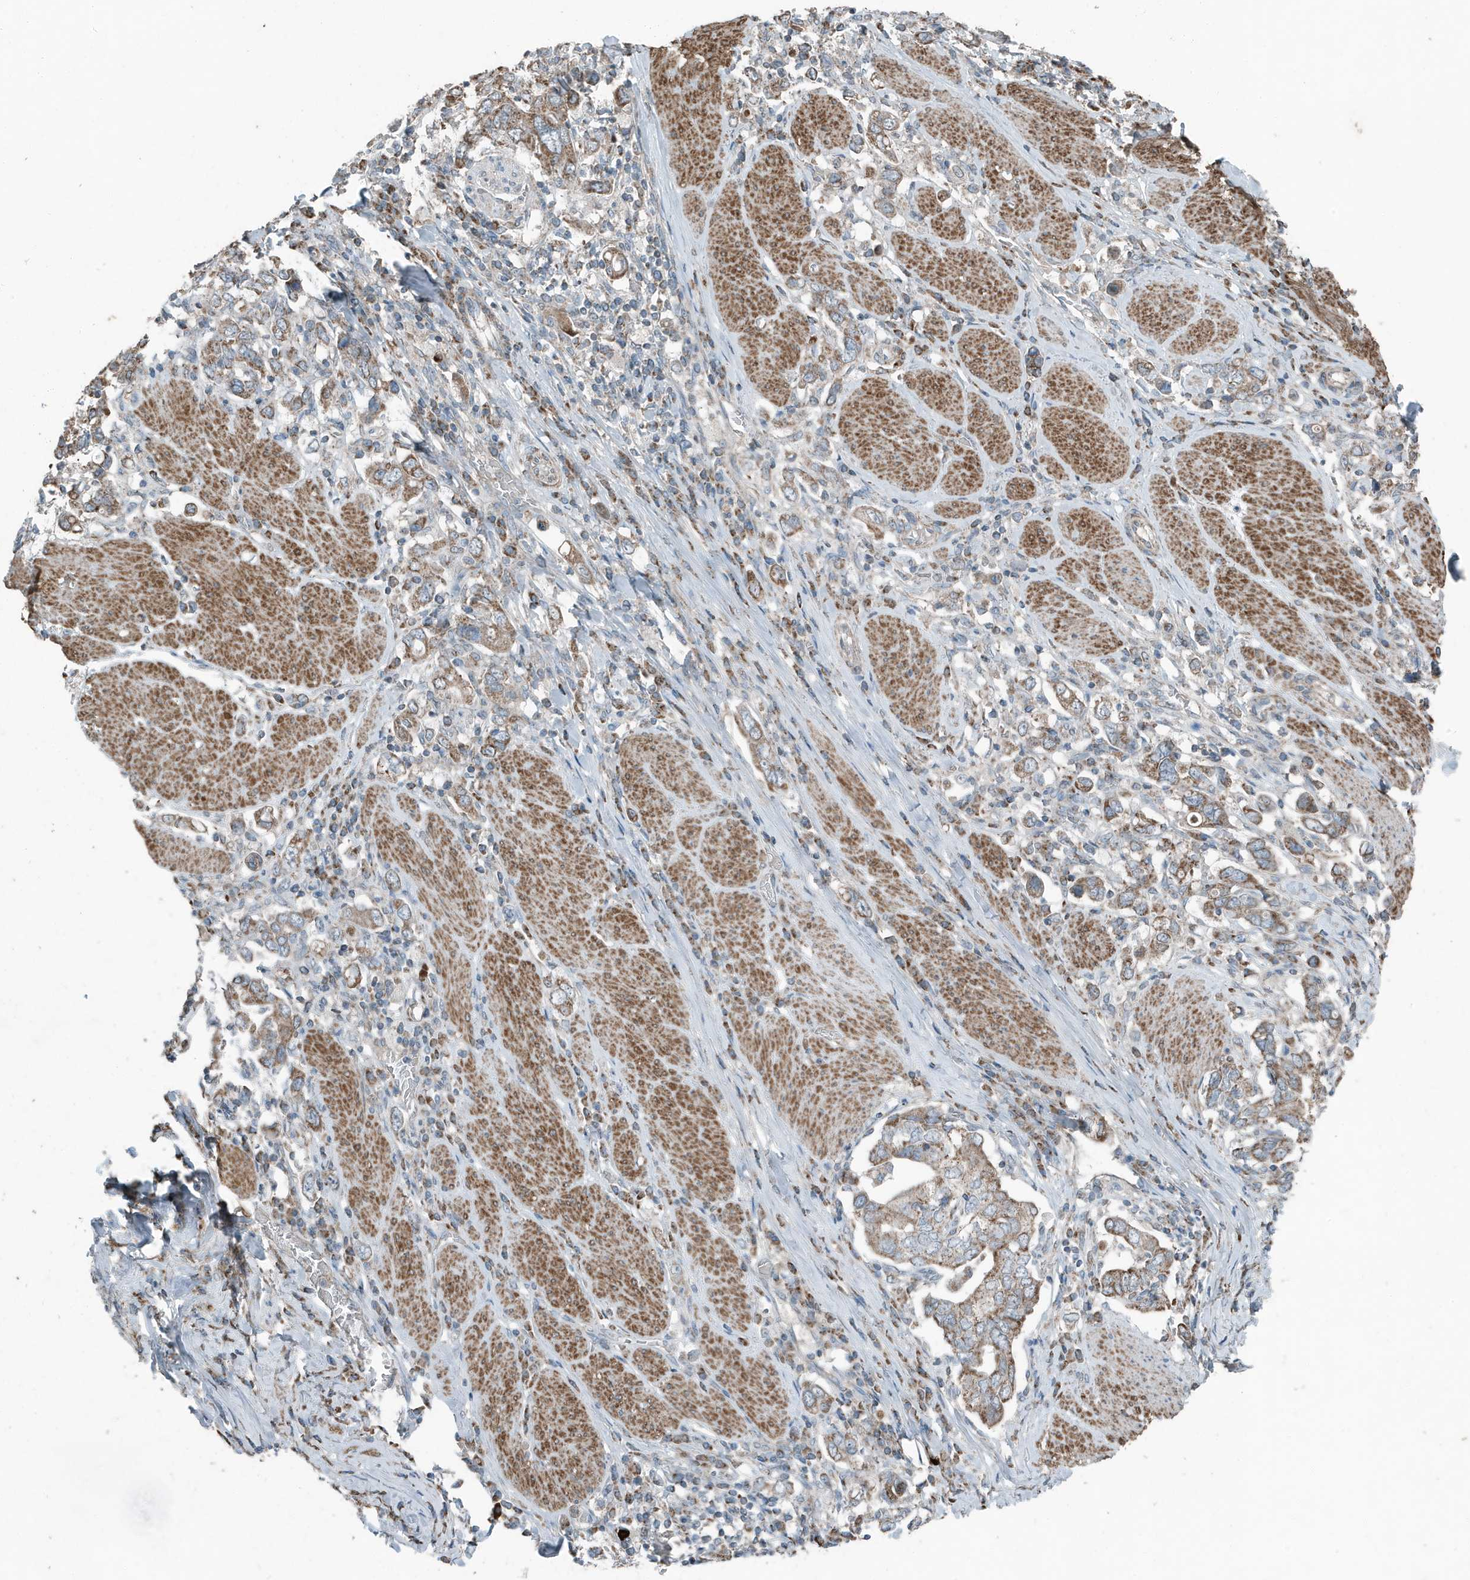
{"staining": {"intensity": "moderate", "quantity": ">75%", "location": "cytoplasmic/membranous"}, "tissue": "stomach cancer", "cell_type": "Tumor cells", "image_type": "cancer", "snomed": [{"axis": "morphology", "description": "Adenocarcinoma, NOS"}, {"axis": "topography", "description": "Stomach, upper"}], "caption": "Immunohistochemical staining of human stomach cancer (adenocarcinoma) exhibits moderate cytoplasmic/membranous protein staining in about >75% of tumor cells.", "gene": "MT-CYB", "patient": {"sex": "male", "age": 62}}